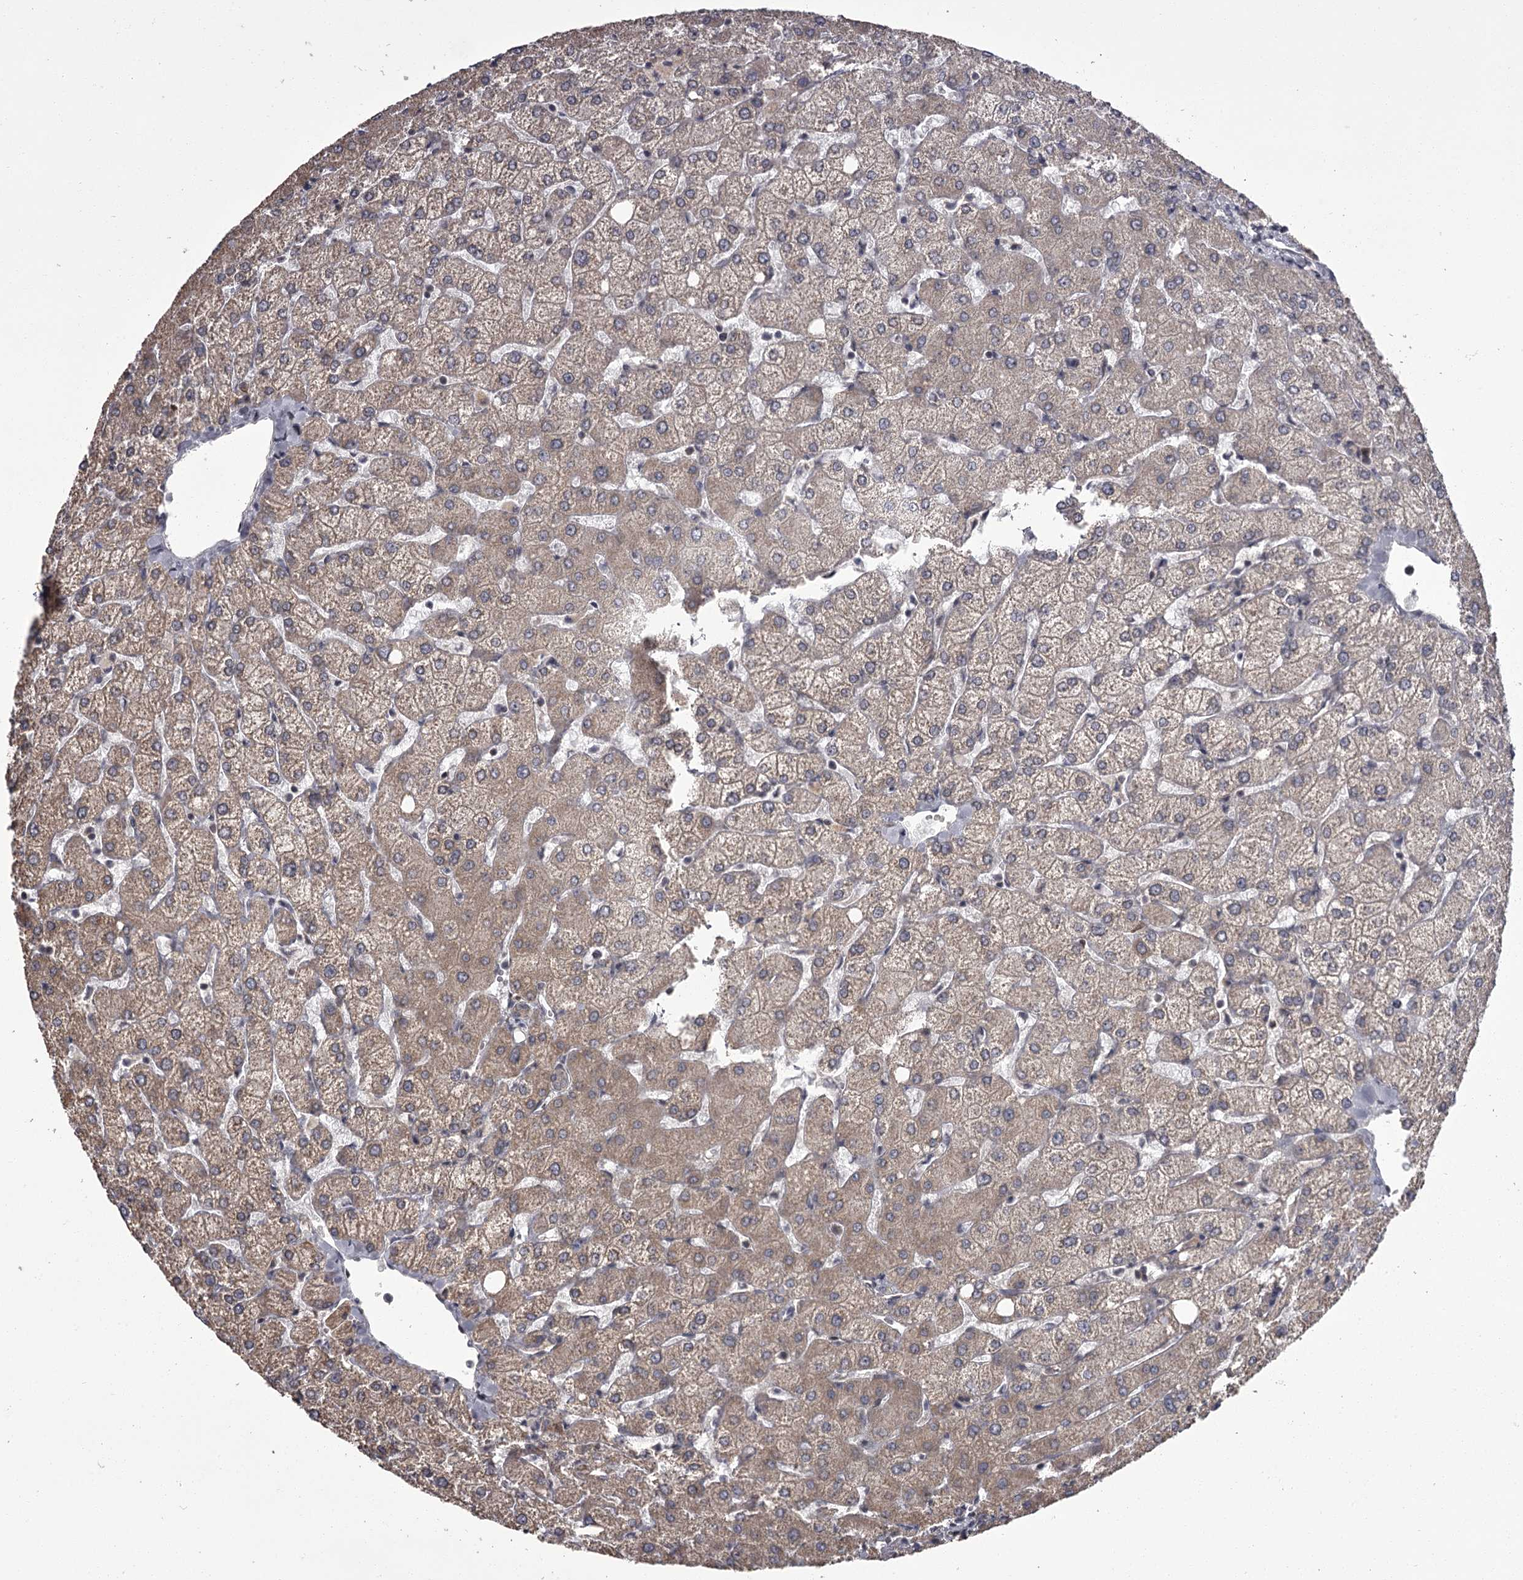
{"staining": {"intensity": "negative", "quantity": "none", "location": "none"}, "tissue": "liver", "cell_type": "Cholangiocytes", "image_type": "normal", "snomed": [{"axis": "morphology", "description": "Normal tissue, NOS"}, {"axis": "topography", "description": "Liver"}], "caption": "Immunohistochemistry (IHC) histopathology image of normal human liver stained for a protein (brown), which displays no staining in cholangiocytes.", "gene": "CCDC92", "patient": {"sex": "female", "age": 54}}